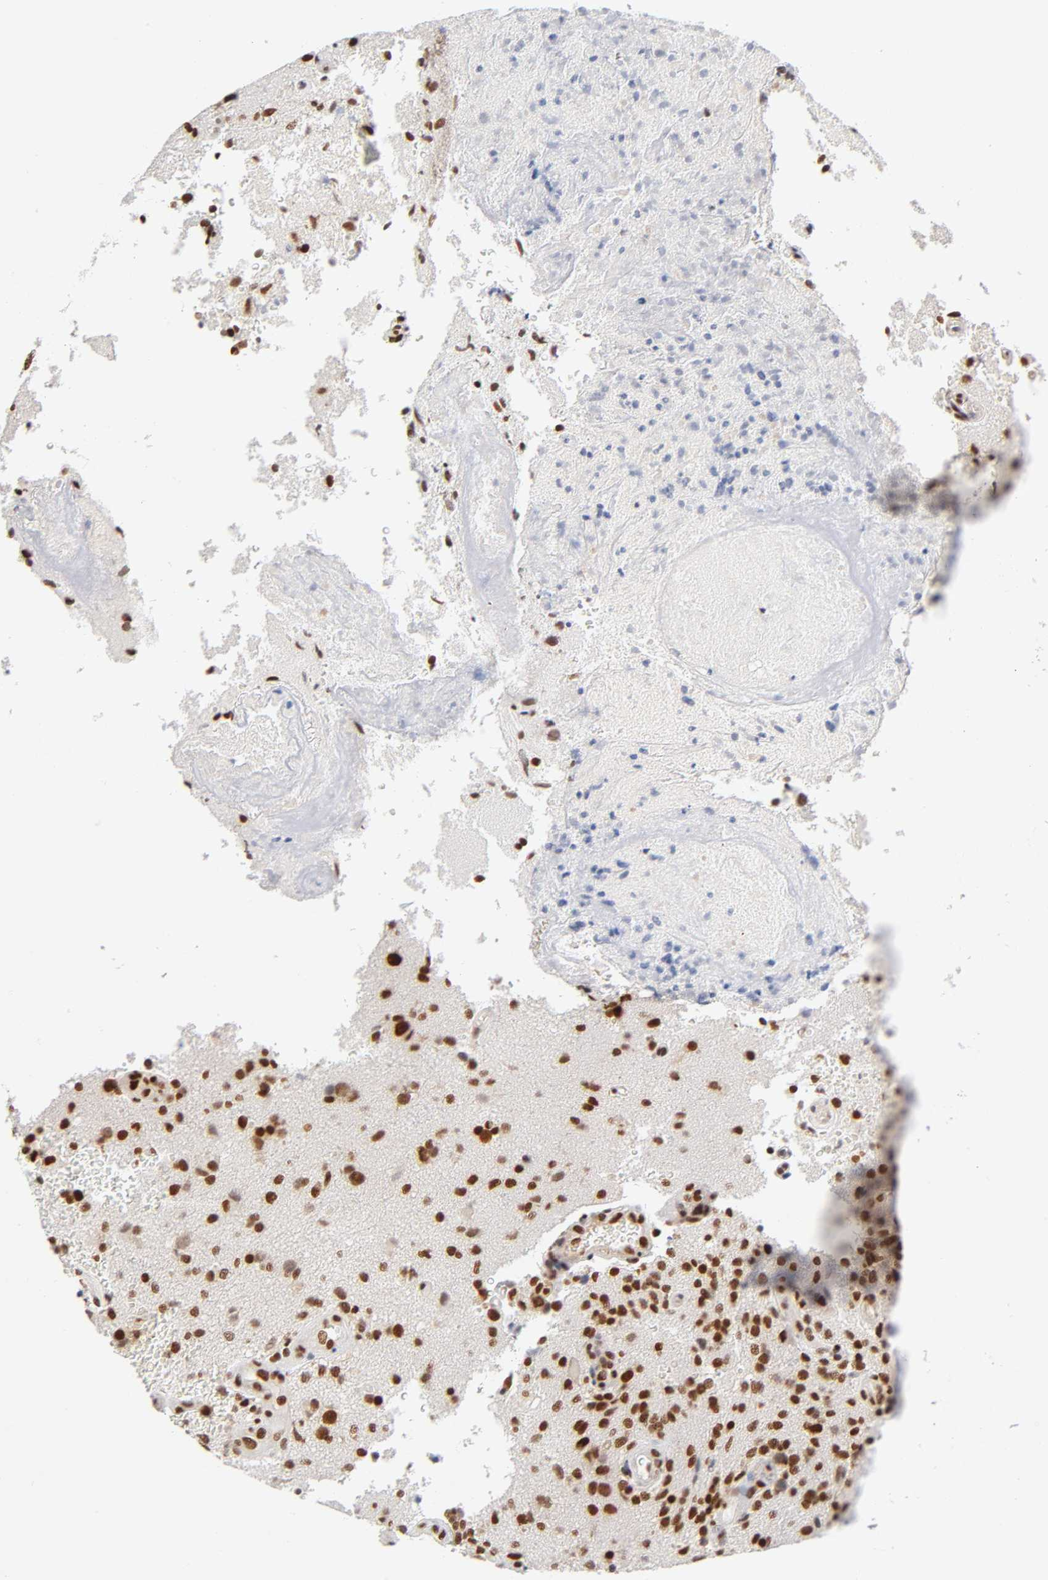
{"staining": {"intensity": "strong", "quantity": ">75%", "location": "nuclear"}, "tissue": "glioma", "cell_type": "Tumor cells", "image_type": "cancer", "snomed": [{"axis": "morphology", "description": "Normal tissue, NOS"}, {"axis": "morphology", "description": "Glioma, malignant, High grade"}, {"axis": "topography", "description": "Cerebral cortex"}], "caption": "Immunohistochemistry of malignant high-grade glioma reveals high levels of strong nuclear staining in approximately >75% of tumor cells.", "gene": "ILKAP", "patient": {"sex": "male", "age": 75}}